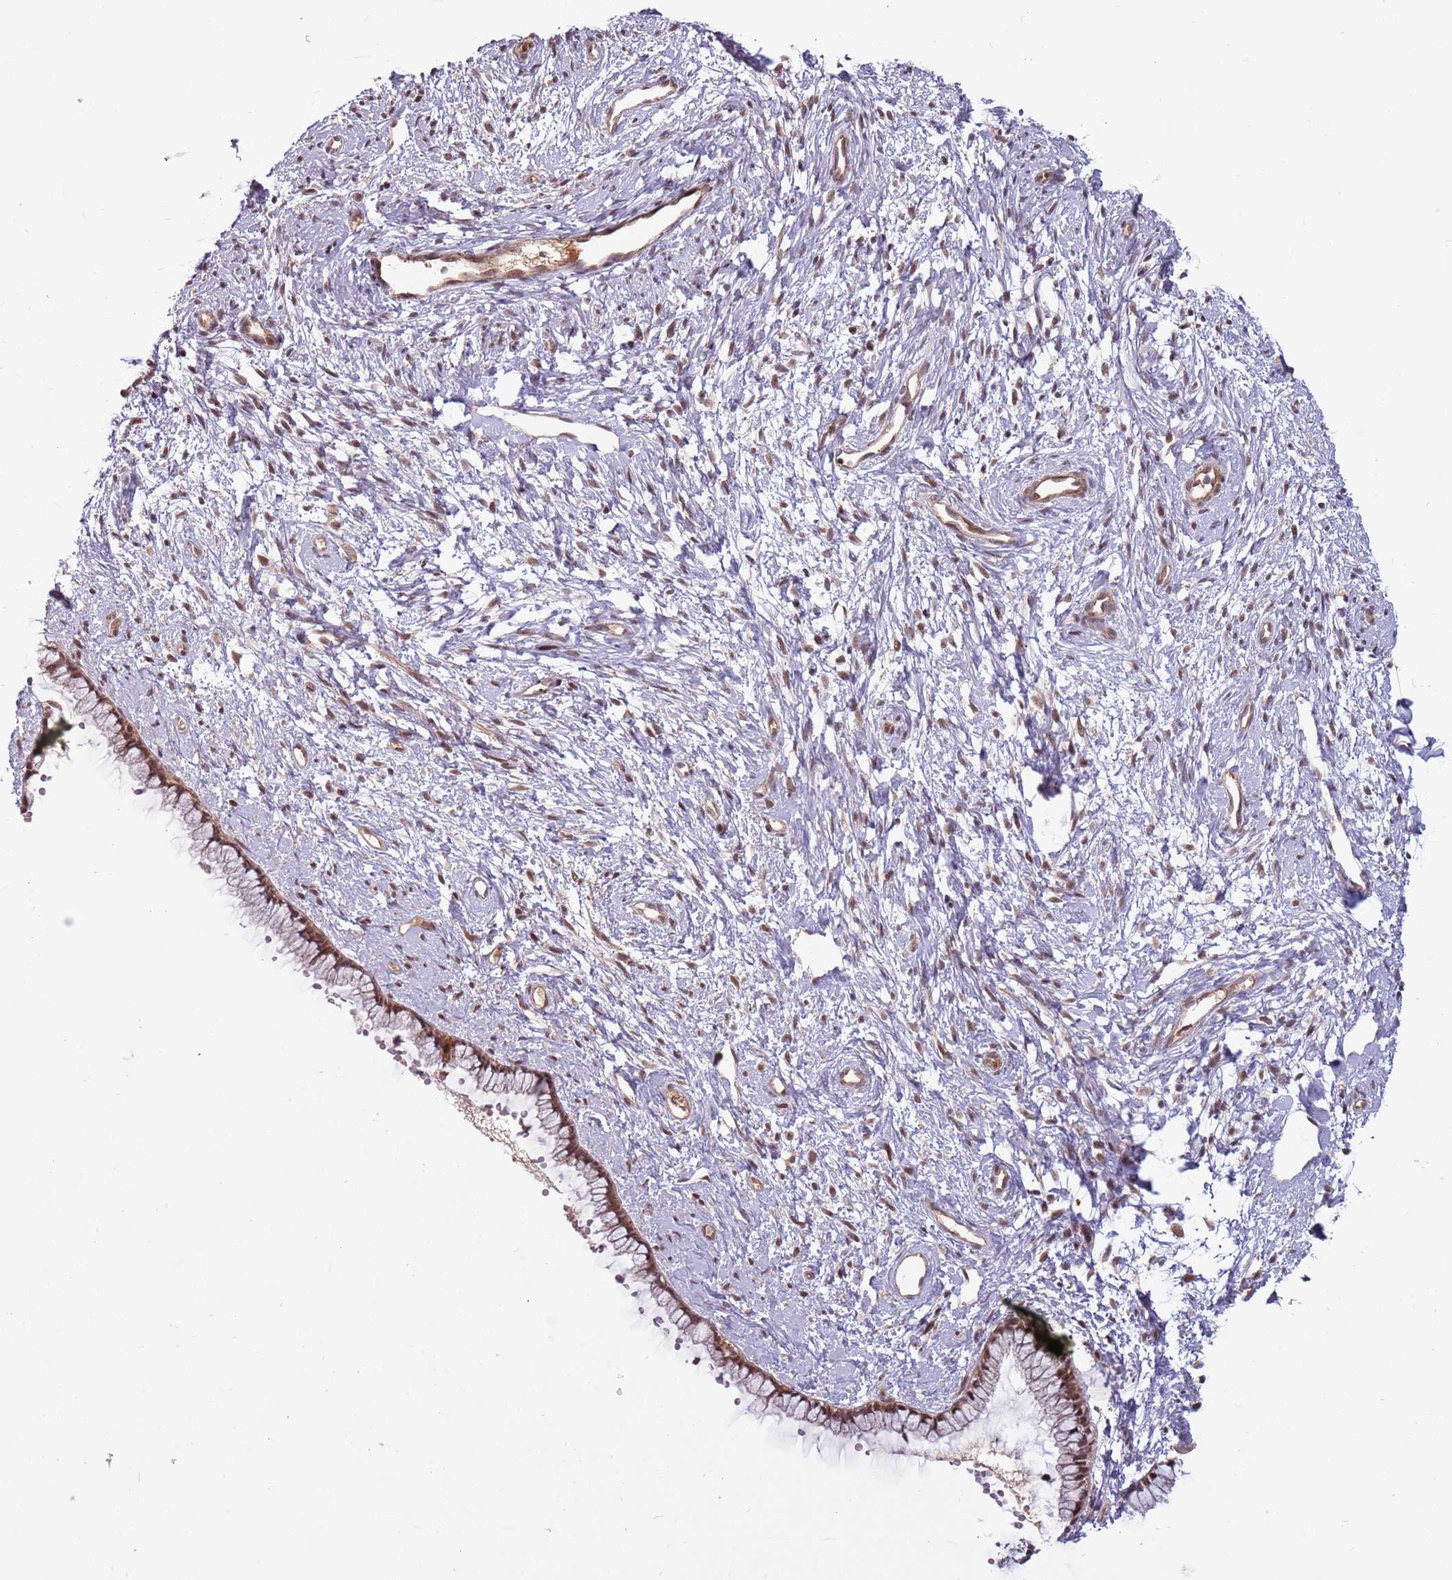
{"staining": {"intensity": "strong", "quantity": ">75%", "location": "cytoplasmic/membranous,nuclear"}, "tissue": "cervix", "cell_type": "Glandular cells", "image_type": "normal", "snomed": [{"axis": "morphology", "description": "Normal tissue, NOS"}, {"axis": "topography", "description": "Cervix"}], "caption": "Strong cytoplasmic/membranous,nuclear expression is appreciated in approximately >75% of glandular cells in benign cervix.", "gene": "SUDS3", "patient": {"sex": "female", "age": 57}}